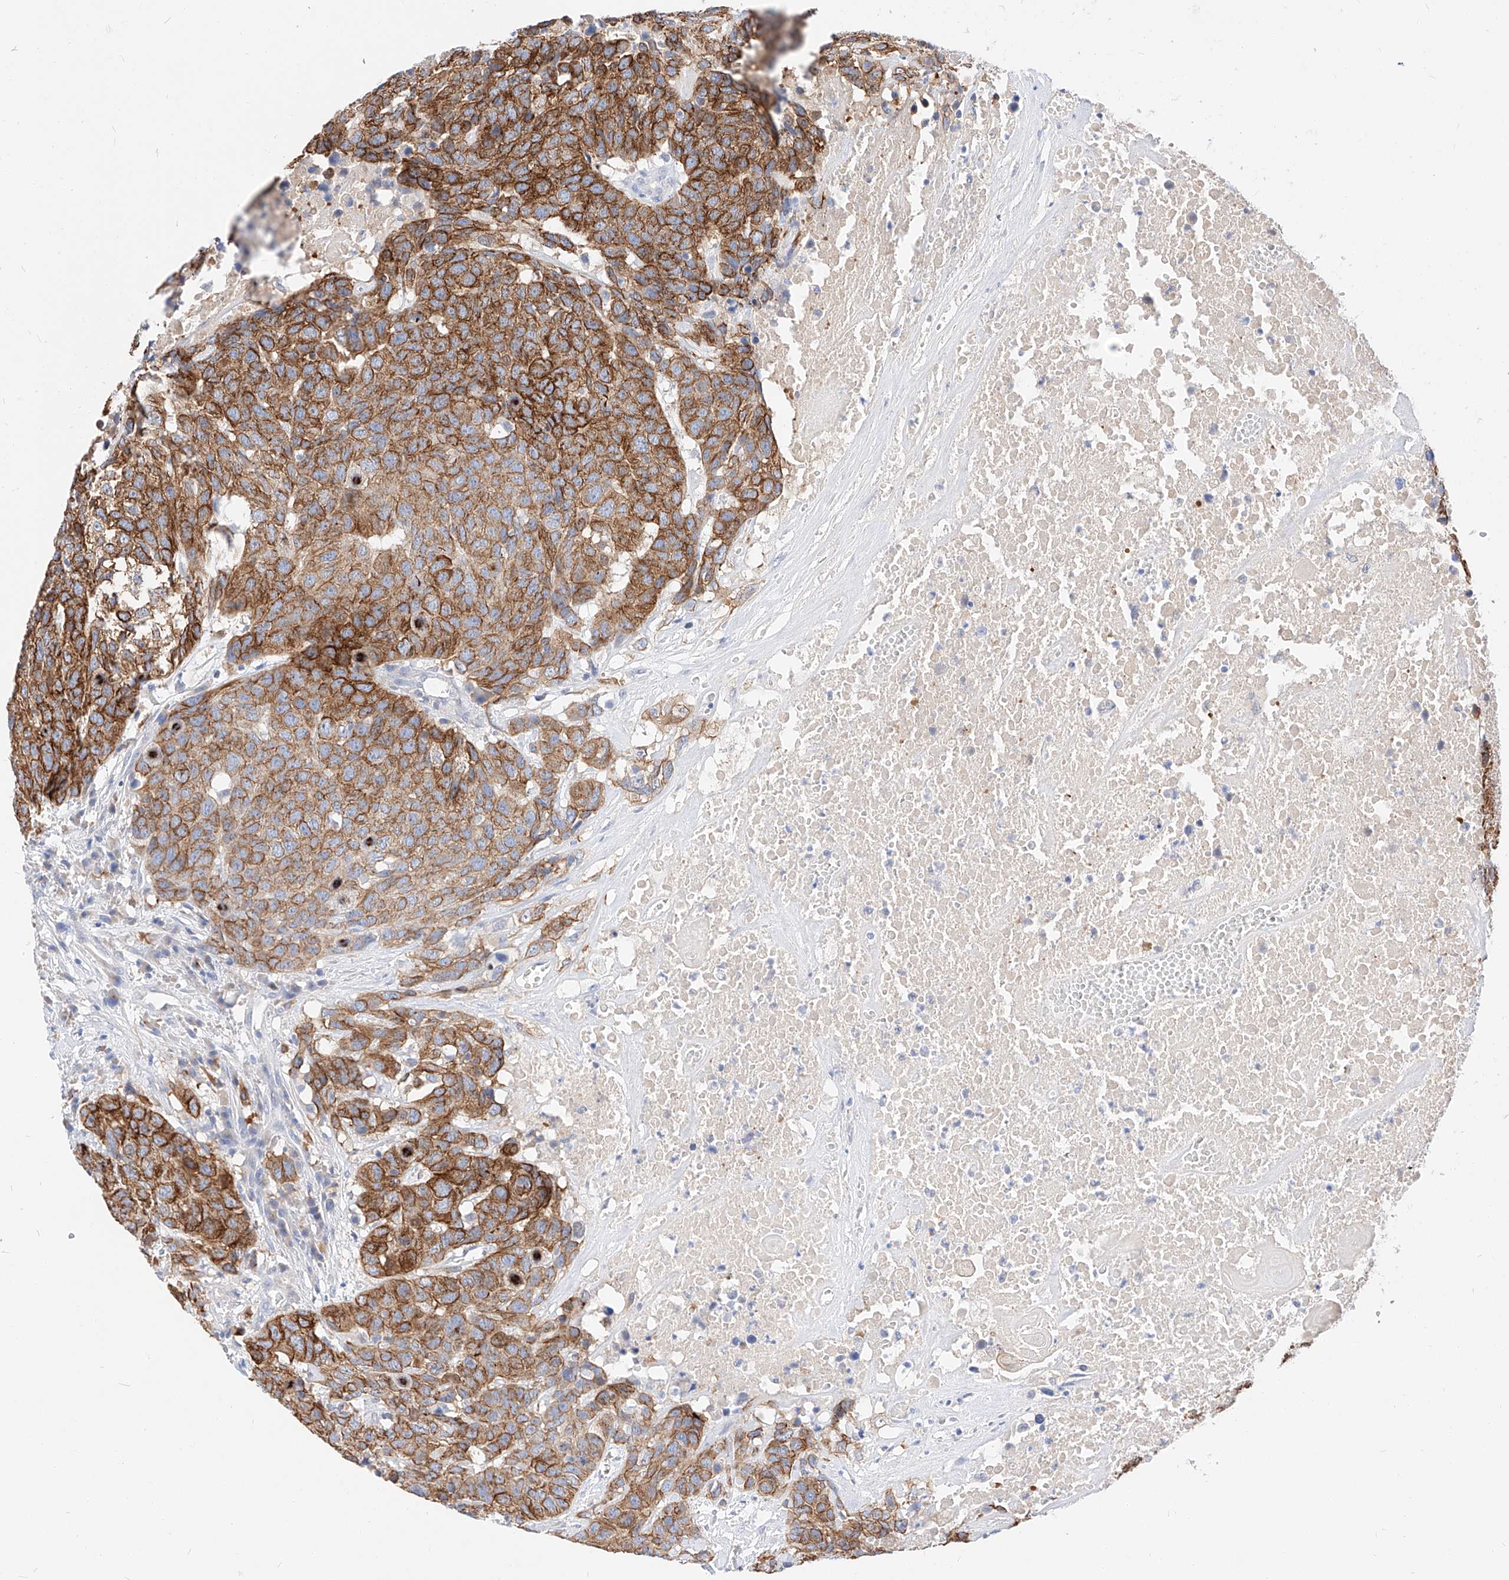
{"staining": {"intensity": "moderate", "quantity": ">75%", "location": "cytoplasmic/membranous"}, "tissue": "head and neck cancer", "cell_type": "Tumor cells", "image_type": "cancer", "snomed": [{"axis": "morphology", "description": "Squamous cell carcinoma, NOS"}, {"axis": "topography", "description": "Head-Neck"}], "caption": "Immunohistochemistry (IHC) image of neoplastic tissue: human head and neck squamous cell carcinoma stained using immunohistochemistry (IHC) demonstrates medium levels of moderate protein expression localized specifically in the cytoplasmic/membranous of tumor cells, appearing as a cytoplasmic/membranous brown color.", "gene": "MAP7", "patient": {"sex": "male", "age": 66}}